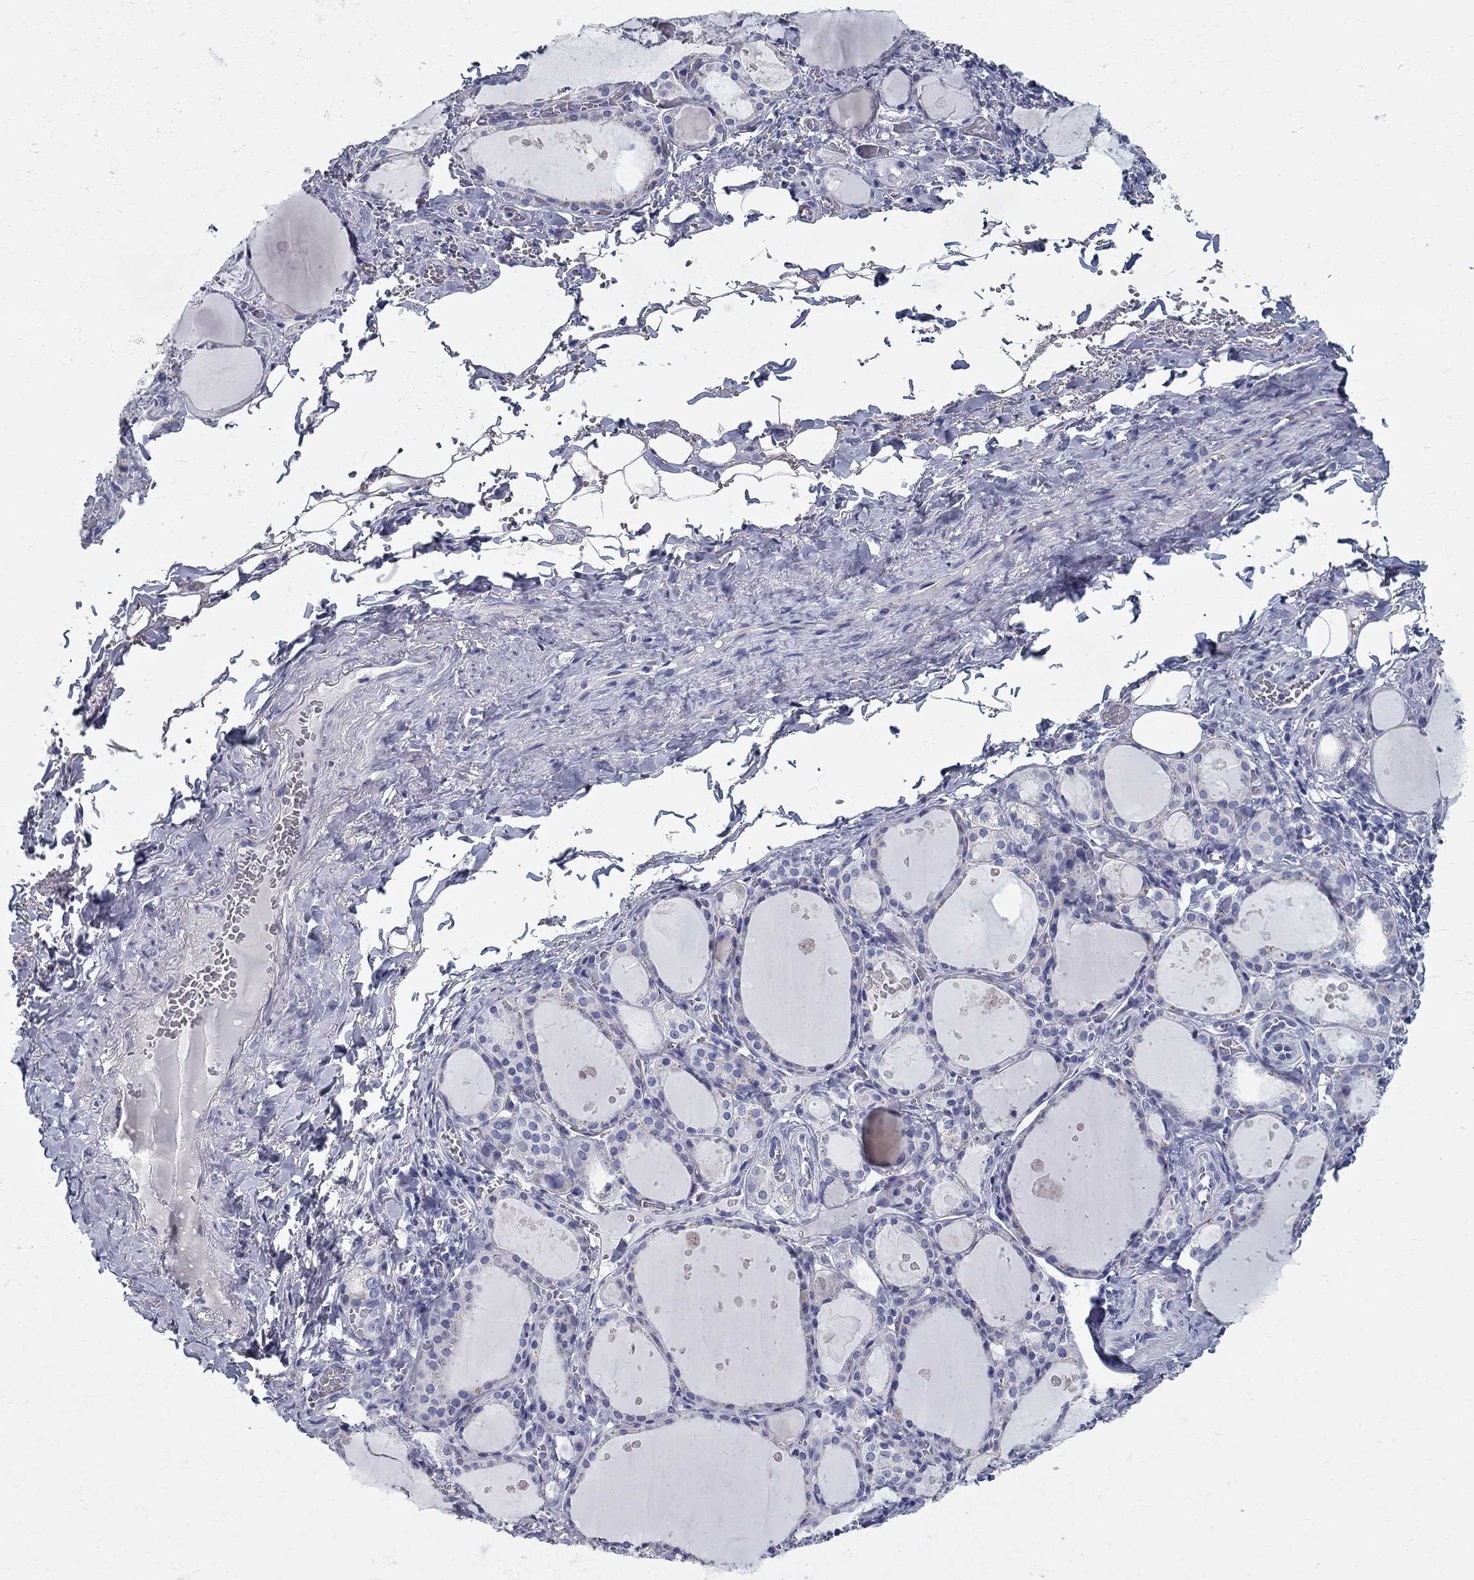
{"staining": {"intensity": "negative", "quantity": "none", "location": "none"}, "tissue": "thyroid gland", "cell_type": "Glandular cells", "image_type": "normal", "snomed": [{"axis": "morphology", "description": "Normal tissue, NOS"}, {"axis": "topography", "description": "Thyroid gland"}], "caption": "A high-resolution micrograph shows immunohistochemistry (IHC) staining of benign thyroid gland, which exhibits no significant positivity in glandular cells. The staining is performed using DAB brown chromogen with nuclei counter-stained in using hematoxylin.", "gene": "TGM4", "patient": {"sex": "male", "age": 68}}